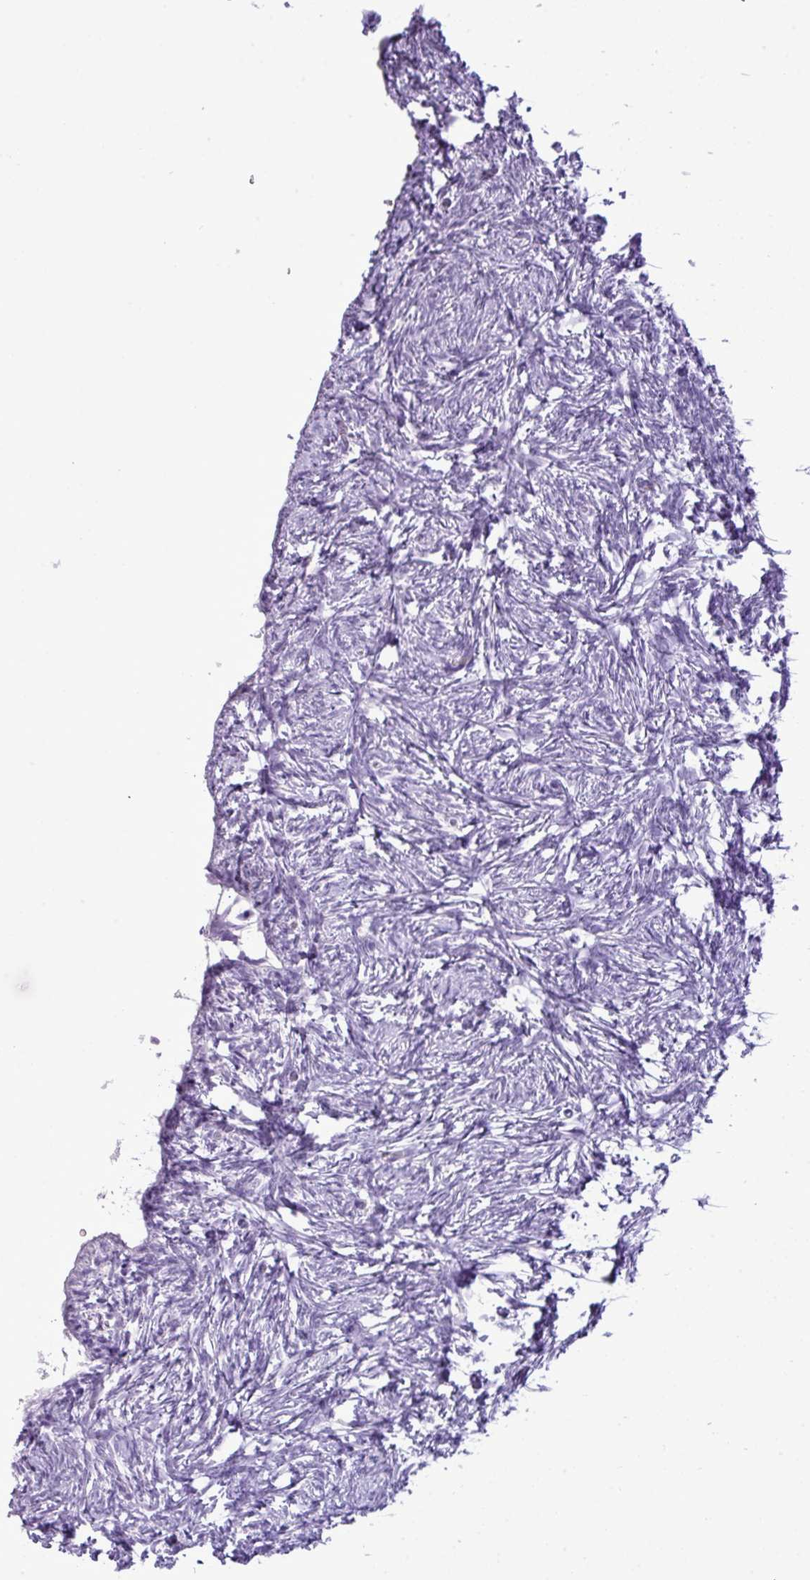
{"staining": {"intensity": "negative", "quantity": "none", "location": "none"}, "tissue": "ovary", "cell_type": "Follicle cells", "image_type": "normal", "snomed": [{"axis": "morphology", "description": "Normal tissue, NOS"}, {"axis": "topography", "description": "Ovary"}], "caption": "Immunohistochemistry histopathology image of unremarkable ovary: human ovary stained with DAB reveals no significant protein expression in follicle cells.", "gene": "FAM43A", "patient": {"sex": "female", "age": 51}}